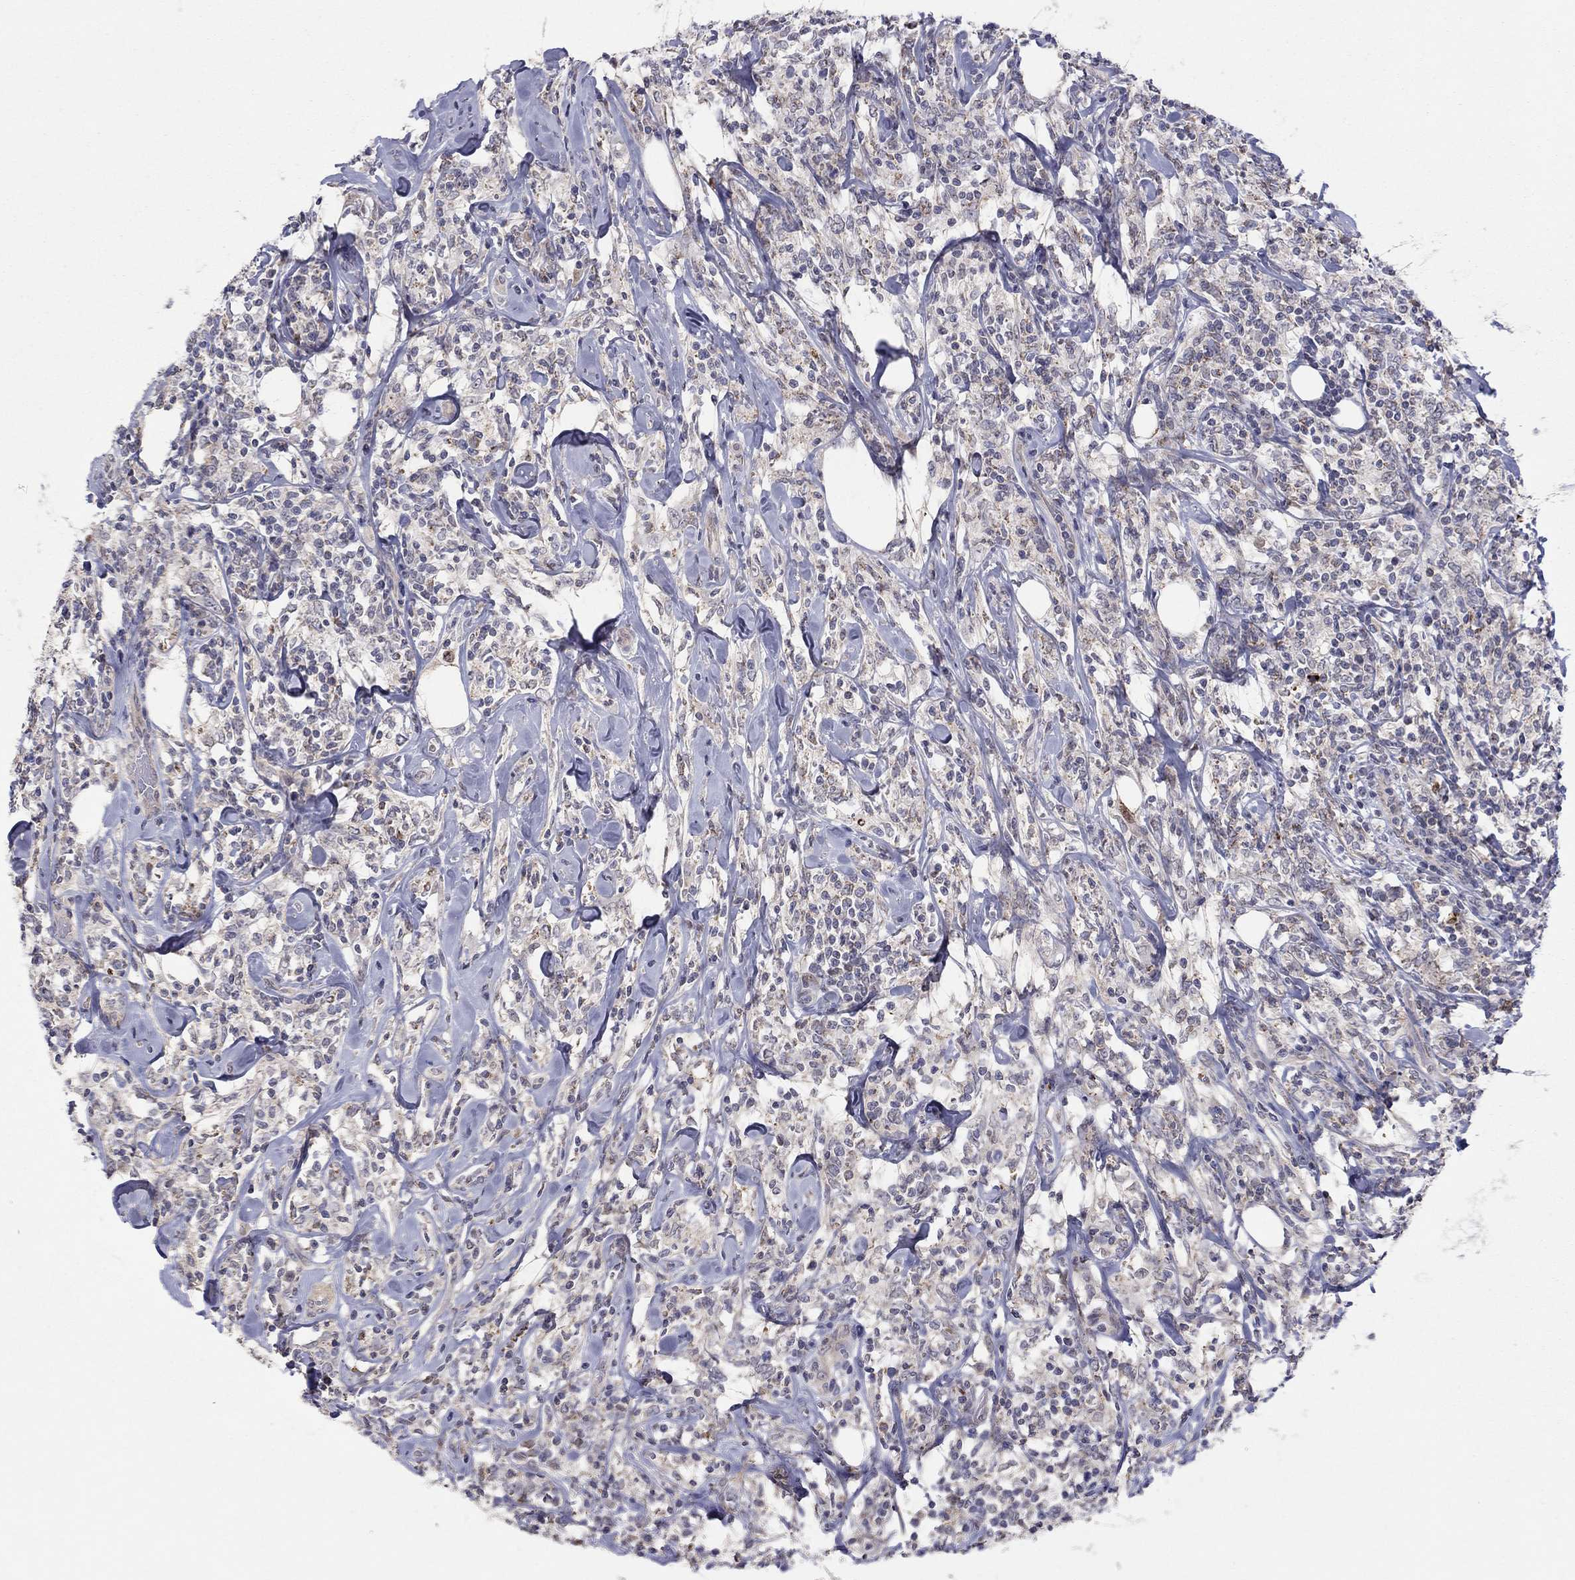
{"staining": {"intensity": "negative", "quantity": "none", "location": "none"}, "tissue": "lymphoma", "cell_type": "Tumor cells", "image_type": "cancer", "snomed": [{"axis": "morphology", "description": "Malignant lymphoma, non-Hodgkin's type, High grade"}, {"axis": "topography", "description": "Lymph node"}], "caption": "The micrograph reveals no staining of tumor cells in high-grade malignant lymphoma, non-Hodgkin's type.", "gene": "CRACDL", "patient": {"sex": "female", "age": 84}}